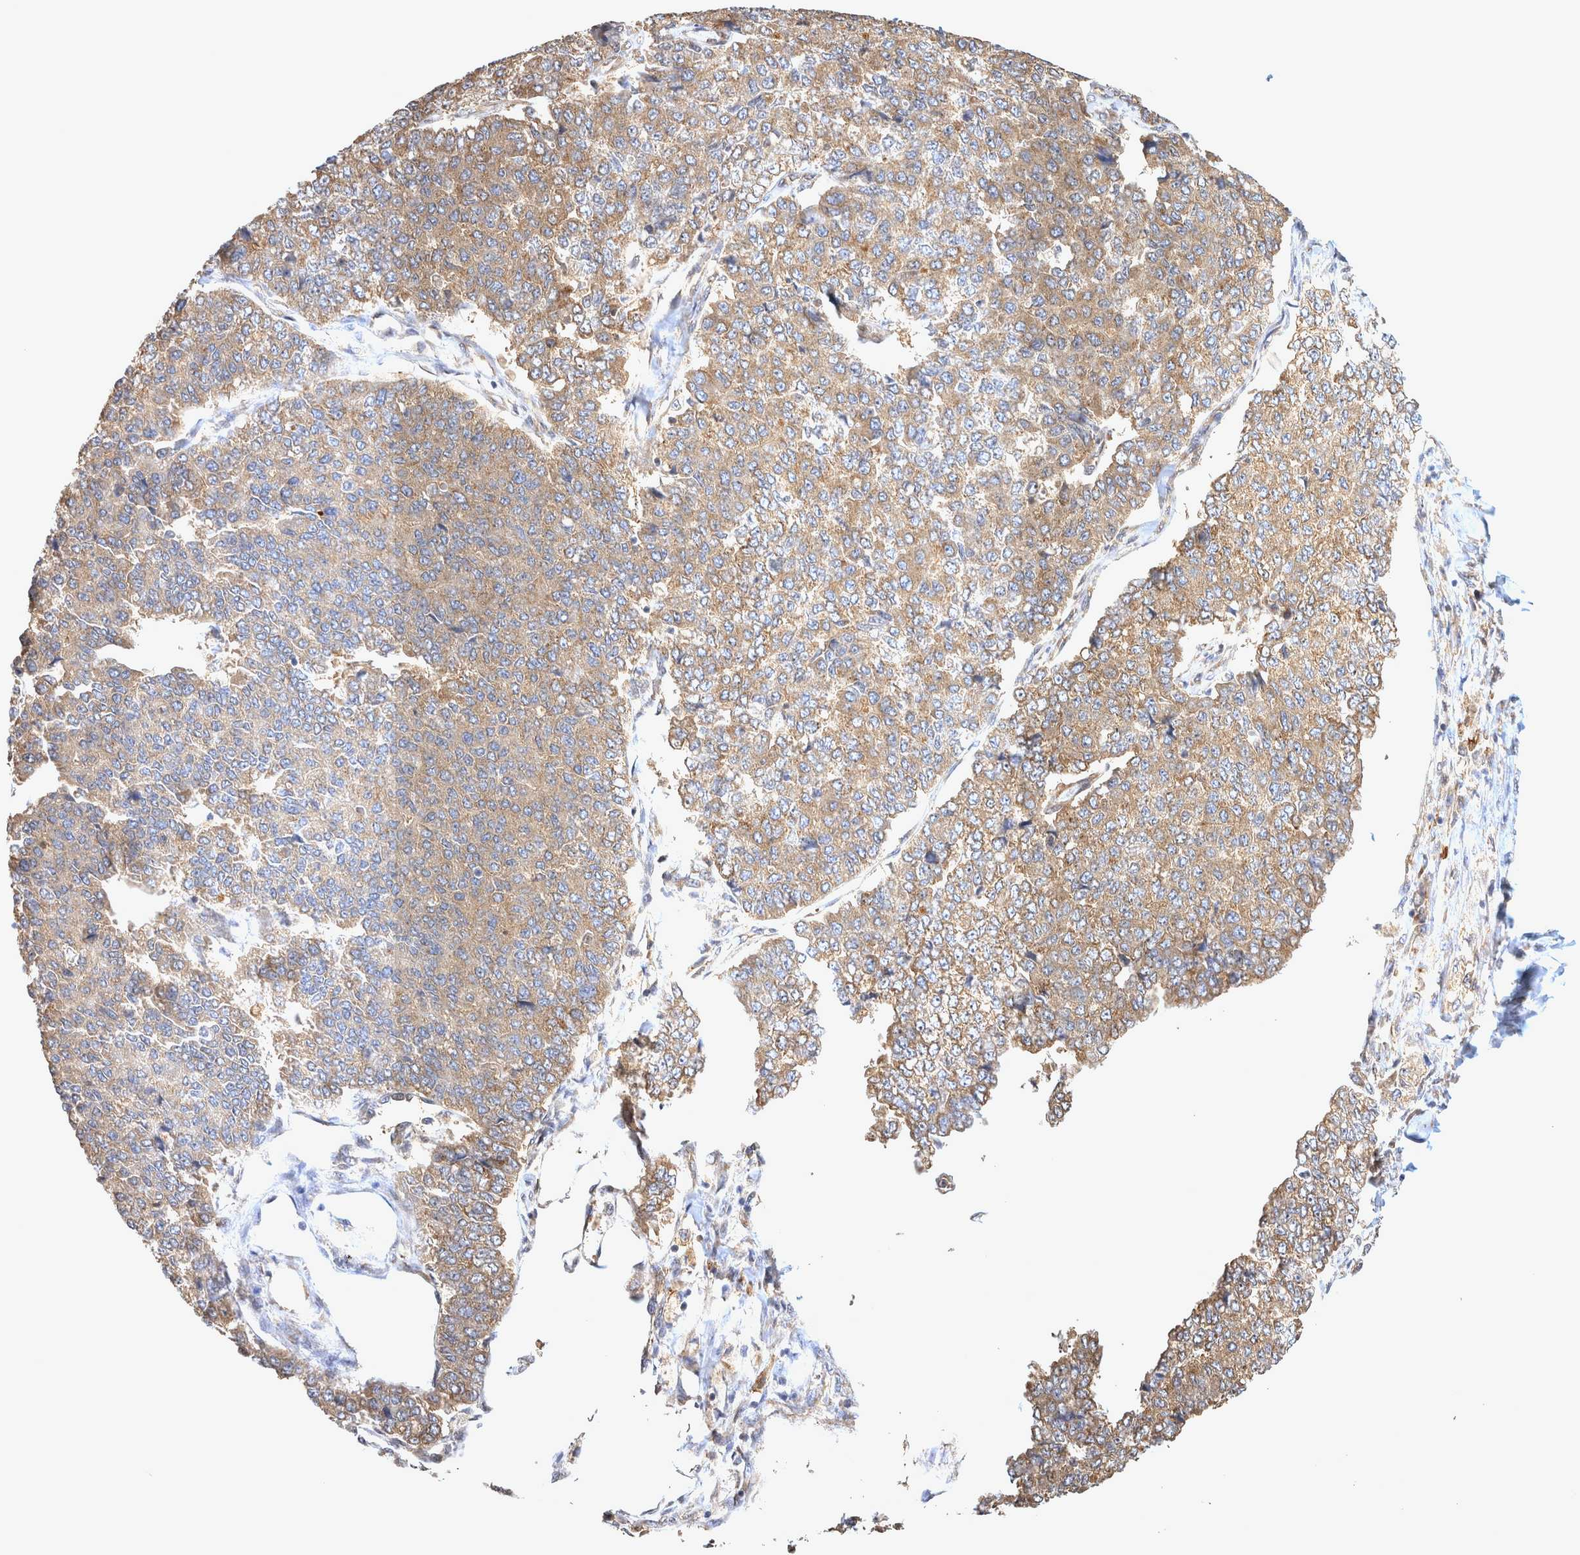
{"staining": {"intensity": "moderate", "quantity": ">75%", "location": "cytoplasmic/membranous"}, "tissue": "pancreatic cancer", "cell_type": "Tumor cells", "image_type": "cancer", "snomed": [{"axis": "morphology", "description": "Adenocarcinoma, NOS"}, {"axis": "topography", "description": "Pancreas"}], "caption": "Protein analysis of adenocarcinoma (pancreatic) tissue shows moderate cytoplasmic/membranous positivity in about >75% of tumor cells.", "gene": "ATXN2", "patient": {"sex": "male", "age": 50}}